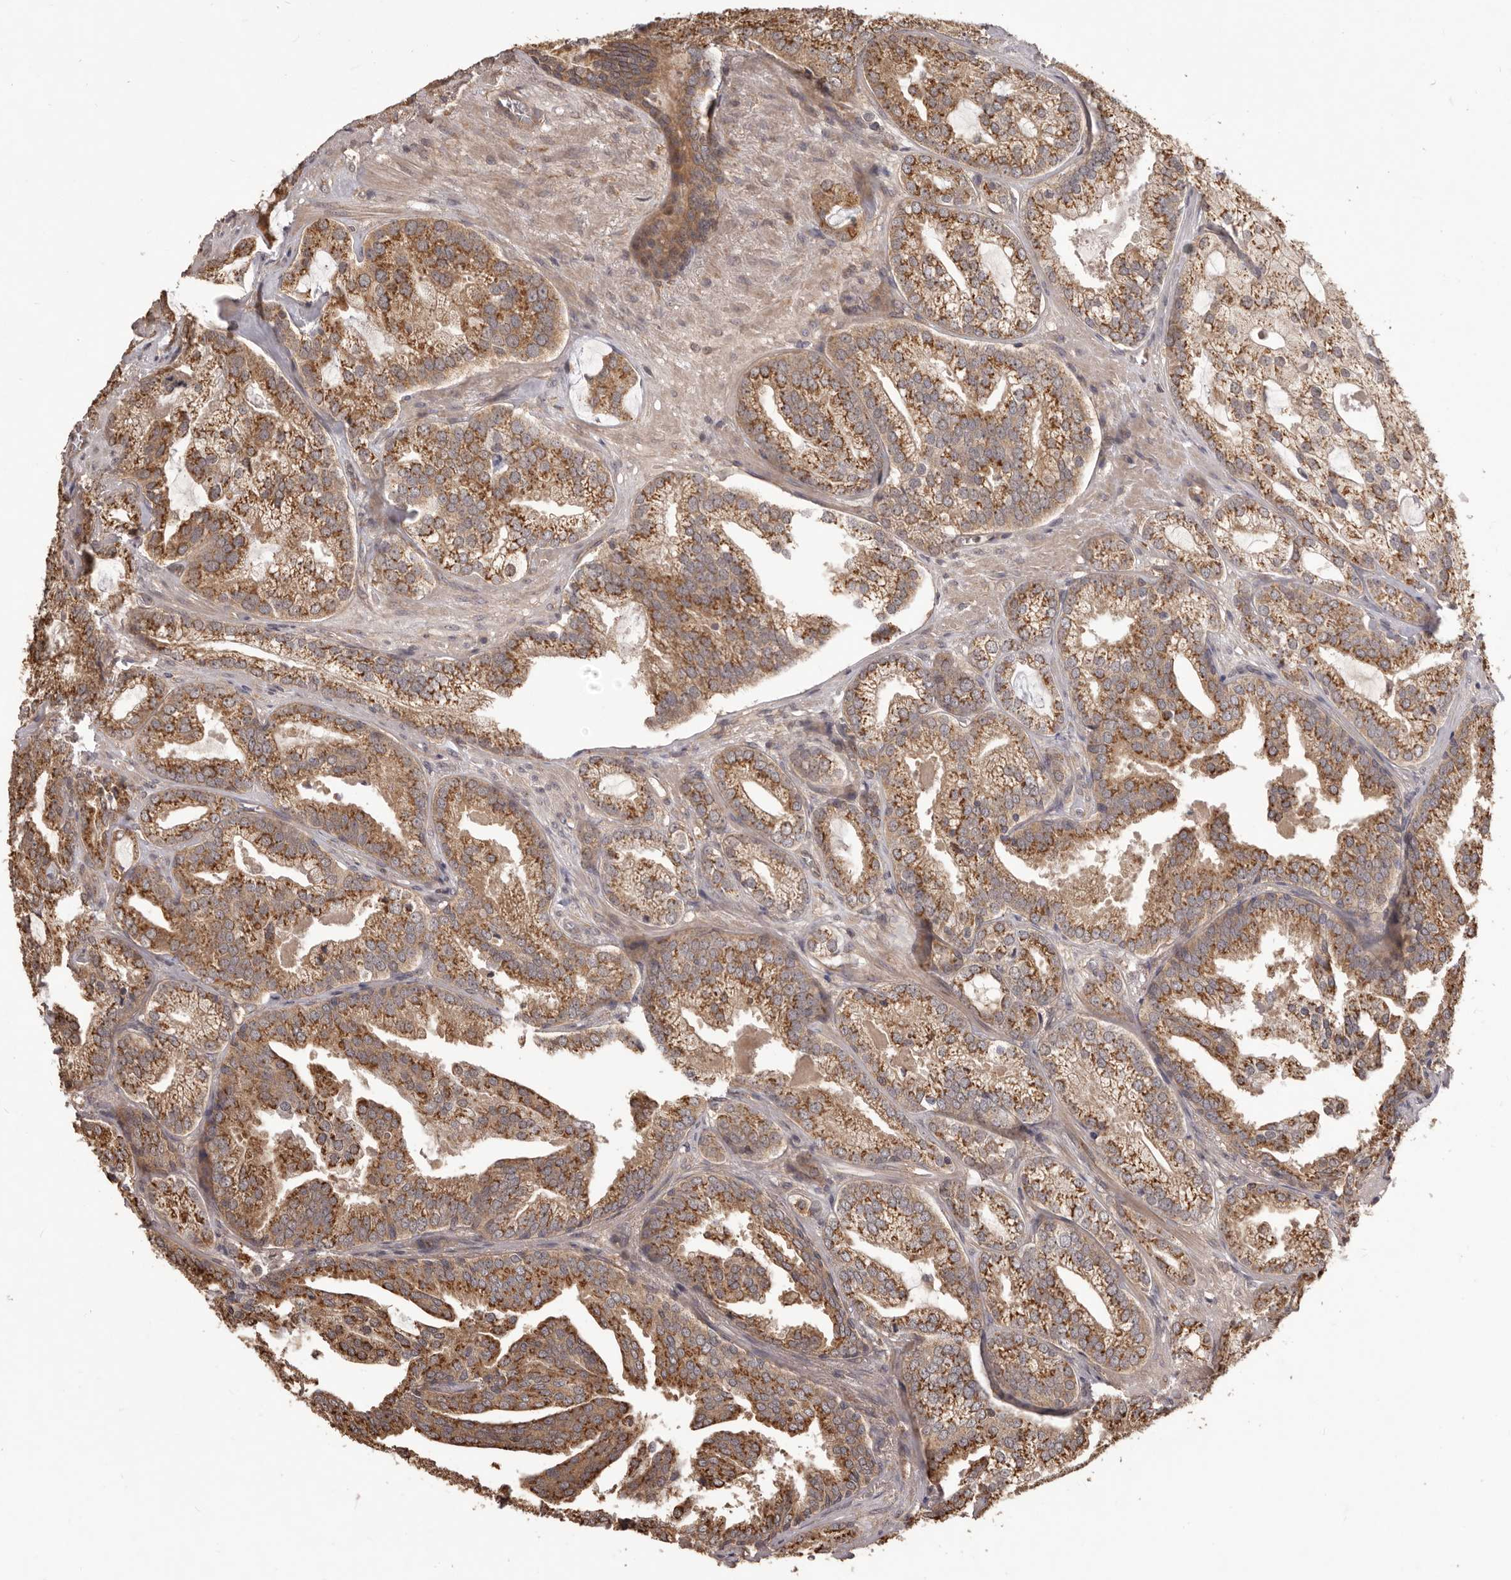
{"staining": {"intensity": "strong", "quantity": ">75%", "location": "cytoplasmic/membranous"}, "tissue": "prostate cancer", "cell_type": "Tumor cells", "image_type": "cancer", "snomed": [{"axis": "morphology", "description": "Normal morphology"}, {"axis": "morphology", "description": "Adenocarcinoma, Low grade"}, {"axis": "topography", "description": "Prostate"}], "caption": "High-power microscopy captured an IHC histopathology image of prostate low-grade adenocarcinoma, revealing strong cytoplasmic/membranous expression in approximately >75% of tumor cells.", "gene": "MTO1", "patient": {"sex": "male", "age": 72}}